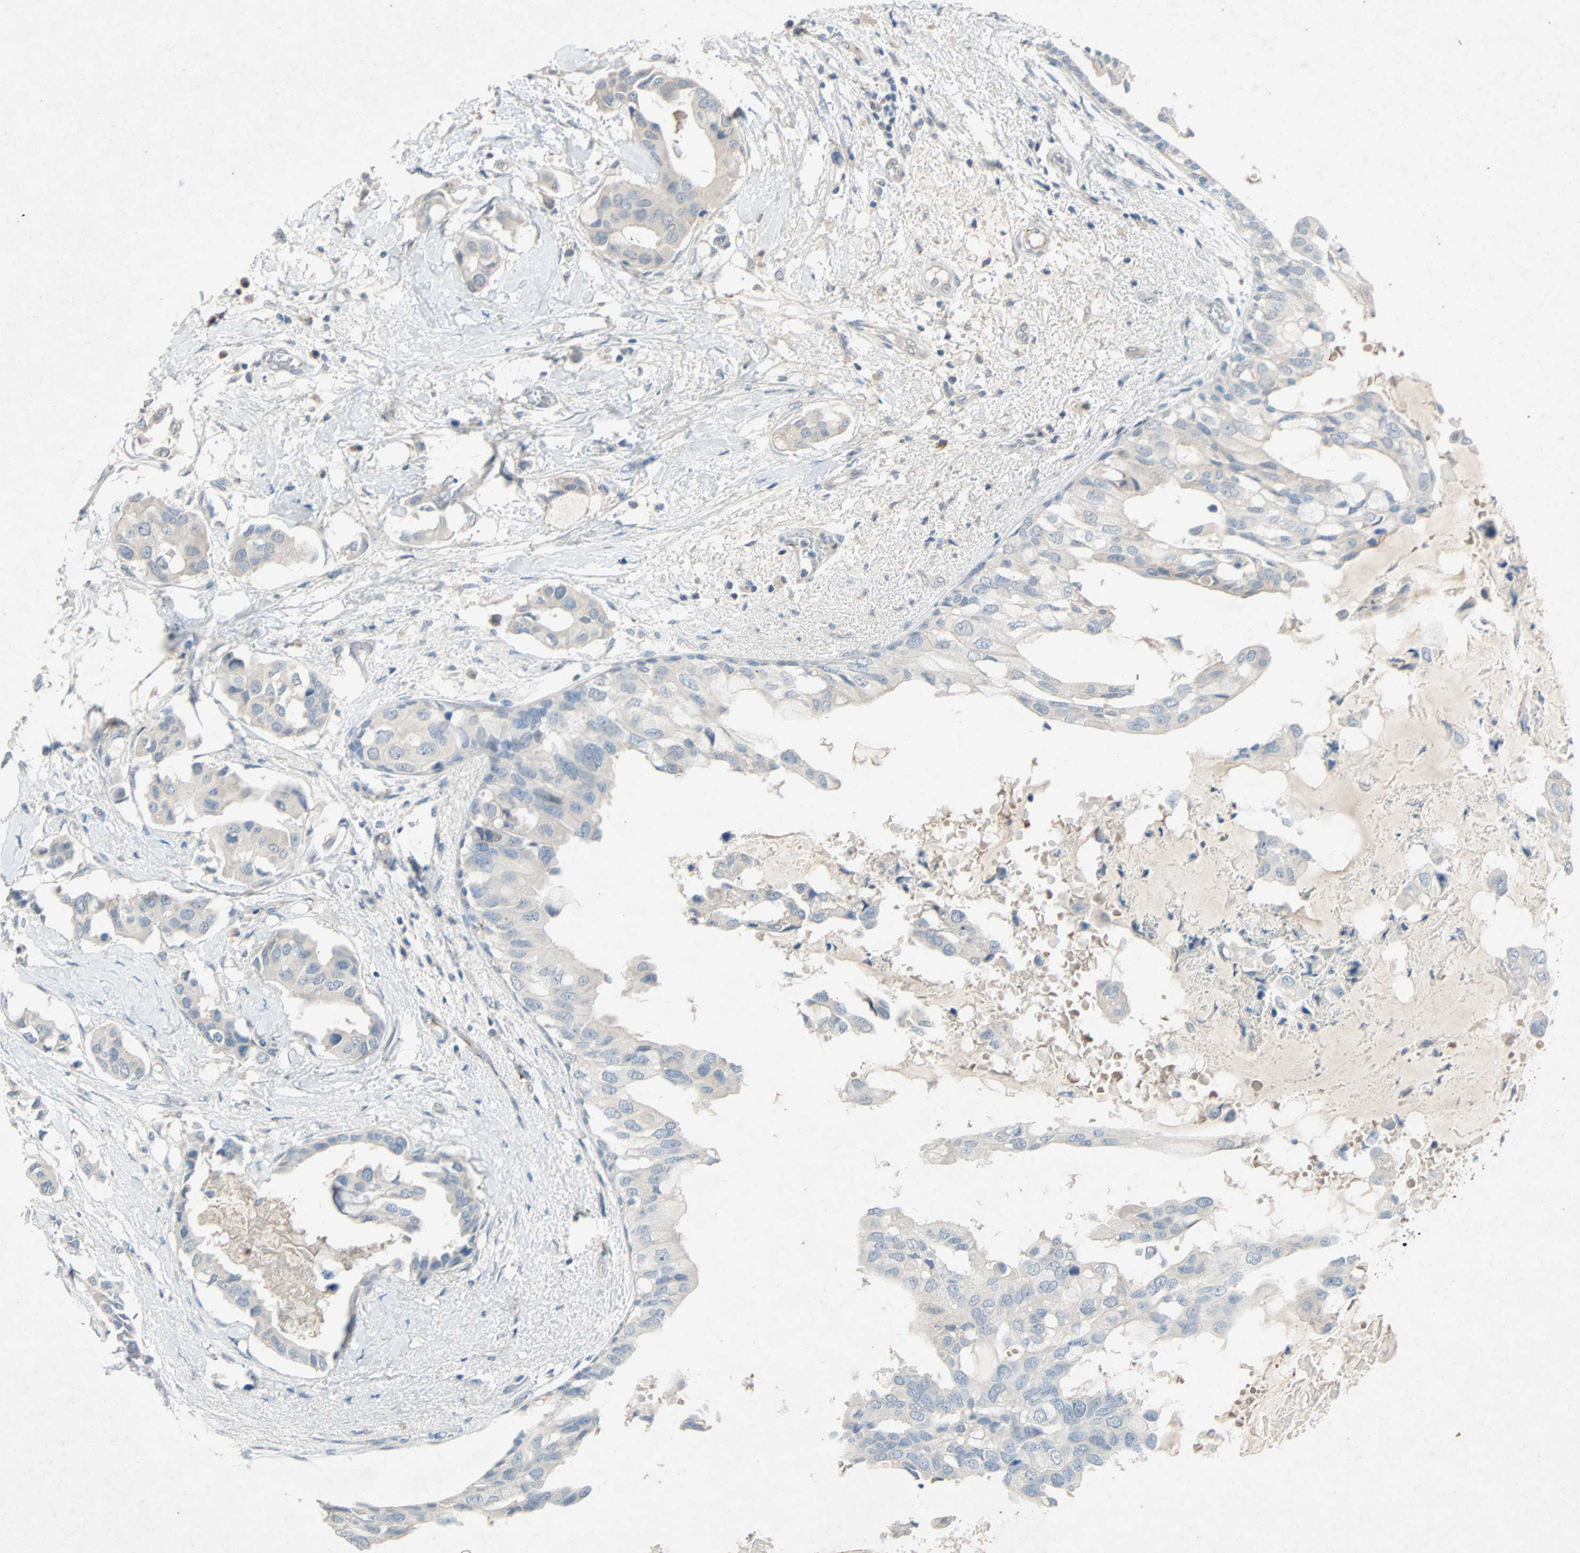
{"staining": {"intensity": "weak", "quantity": ">75%", "location": "cytoplasmic/membranous"}, "tissue": "breast cancer", "cell_type": "Tumor cells", "image_type": "cancer", "snomed": [{"axis": "morphology", "description": "Duct carcinoma"}, {"axis": "topography", "description": "Breast"}], "caption": "An immunohistochemistry (IHC) micrograph of neoplastic tissue is shown. Protein staining in brown shows weak cytoplasmic/membranous positivity in infiltrating ductal carcinoma (breast) within tumor cells.", "gene": "PCDHB2", "patient": {"sex": "female", "age": 40}}